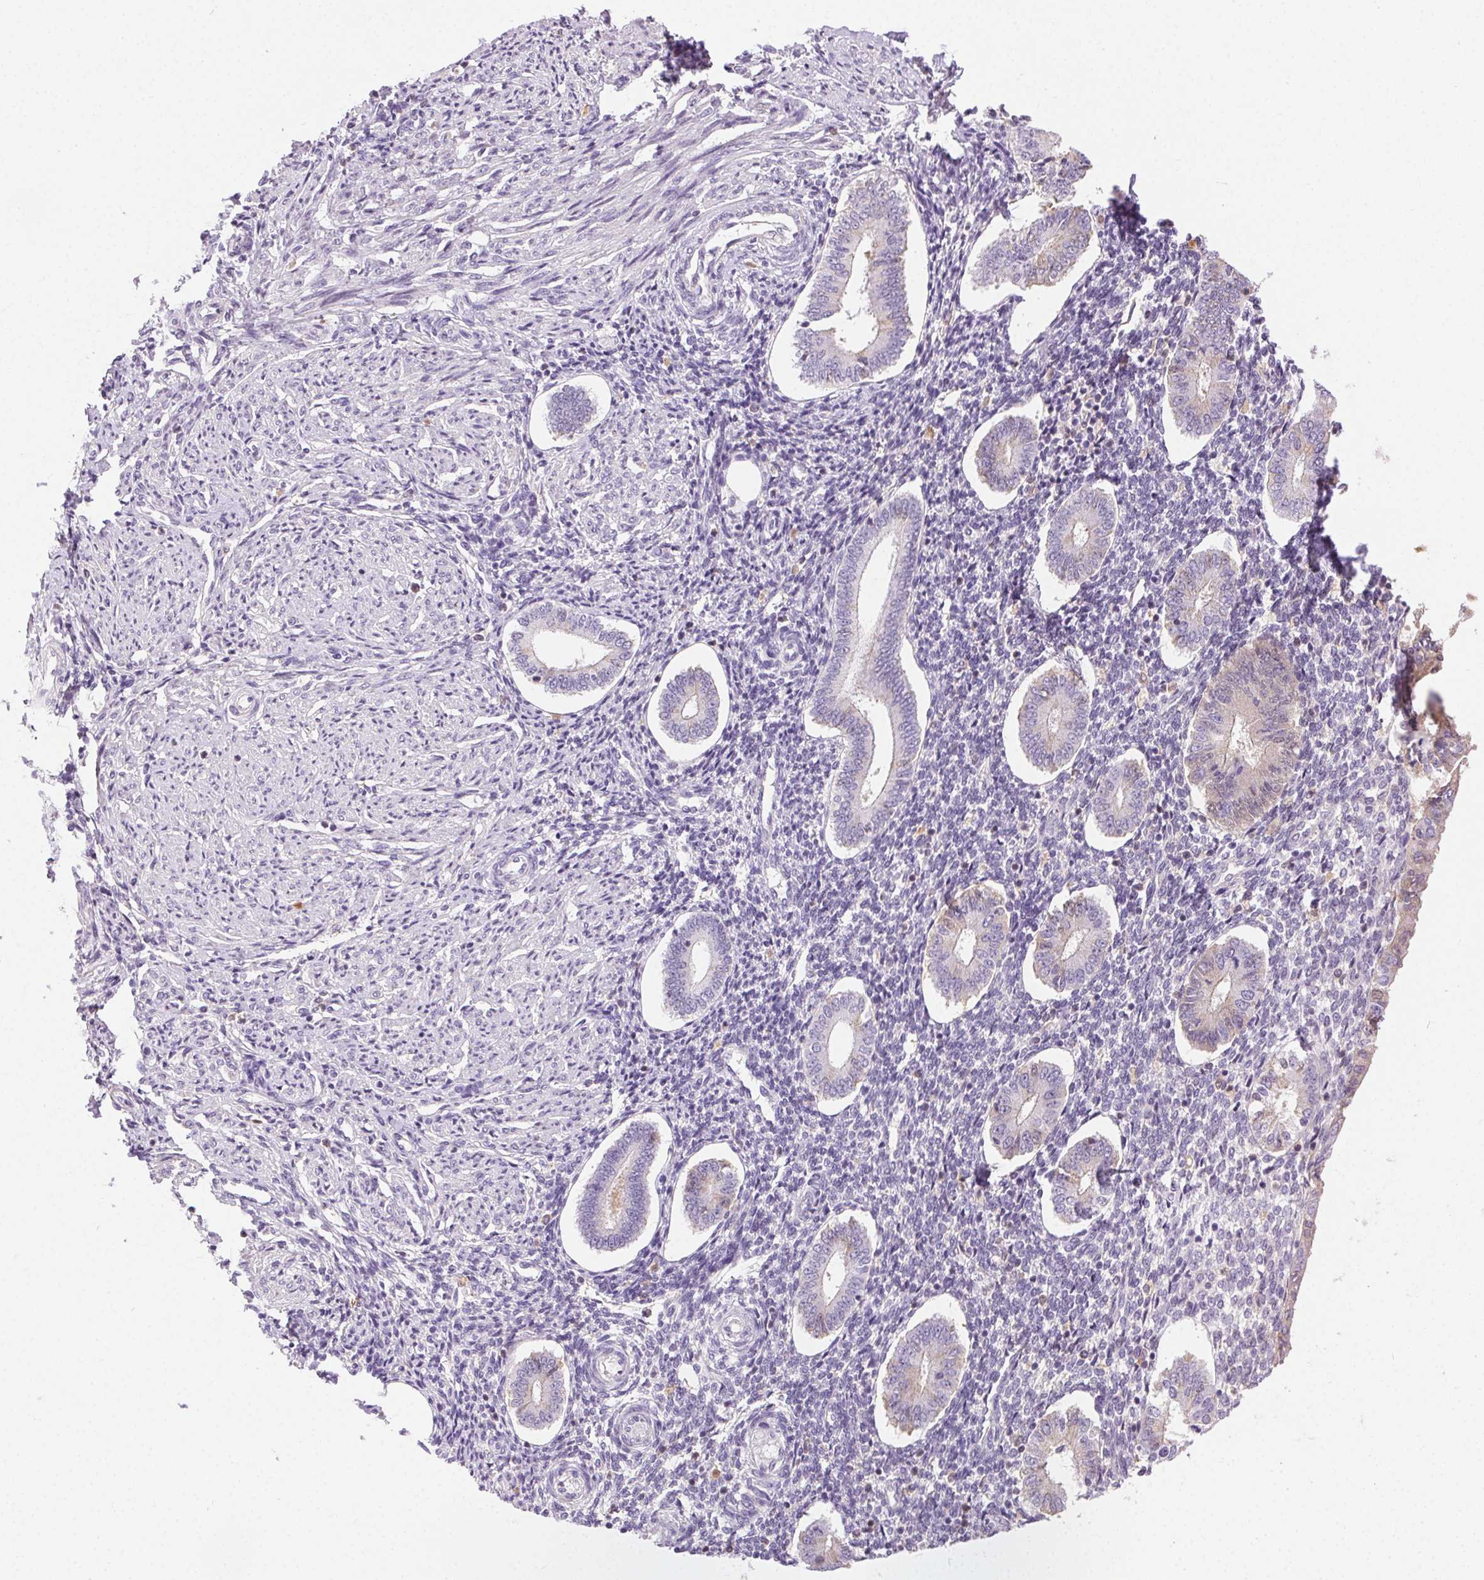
{"staining": {"intensity": "negative", "quantity": "none", "location": "none"}, "tissue": "endometrium", "cell_type": "Cells in endometrial stroma", "image_type": "normal", "snomed": [{"axis": "morphology", "description": "Normal tissue, NOS"}, {"axis": "topography", "description": "Endometrium"}], "caption": "There is no significant expression in cells in endometrial stroma of endometrium. (DAB (3,3'-diaminobenzidine) IHC visualized using brightfield microscopy, high magnification).", "gene": "BPIFB2", "patient": {"sex": "female", "age": 40}}